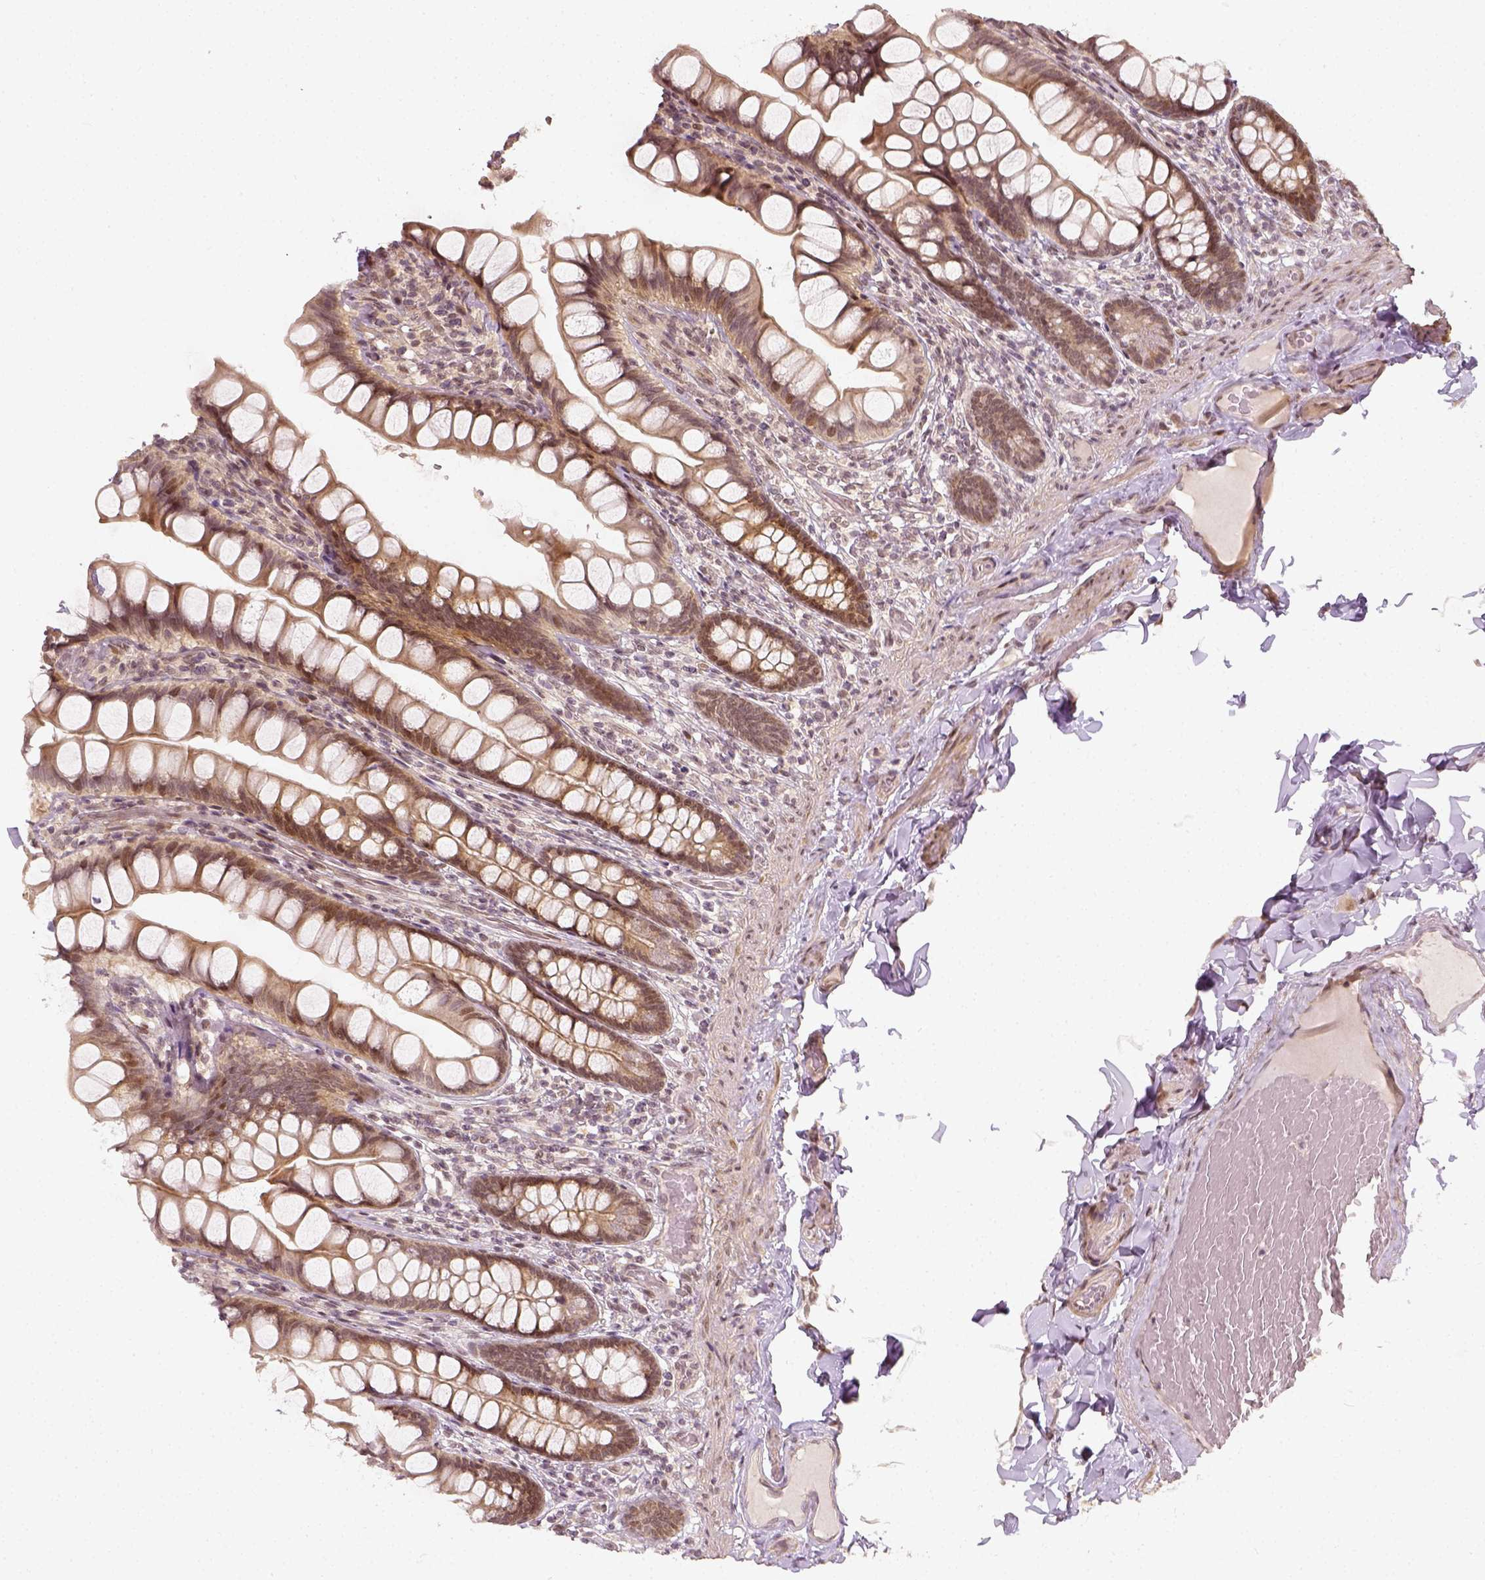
{"staining": {"intensity": "moderate", "quantity": ">75%", "location": "cytoplasmic/membranous,nuclear"}, "tissue": "small intestine", "cell_type": "Glandular cells", "image_type": "normal", "snomed": [{"axis": "morphology", "description": "Normal tissue, NOS"}, {"axis": "topography", "description": "Small intestine"}], "caption": "Immunohistochemistry (IHC) staining of normal small intestine, which reveals medium levels of moderate cytoplasmic/membranous,nuclear positivity in approximately >75% of glandular cells indicating moderate cytoplasmic/membranous,nuclear protein expression. The staining was performed using DAB (3,3'-diaminobenzidine) (brown) for protein detection and nuclei were counterstained in hematoxylin (blue).", "gene": "ZMAT3", "patient": {"sex": "male", "age": 70}}